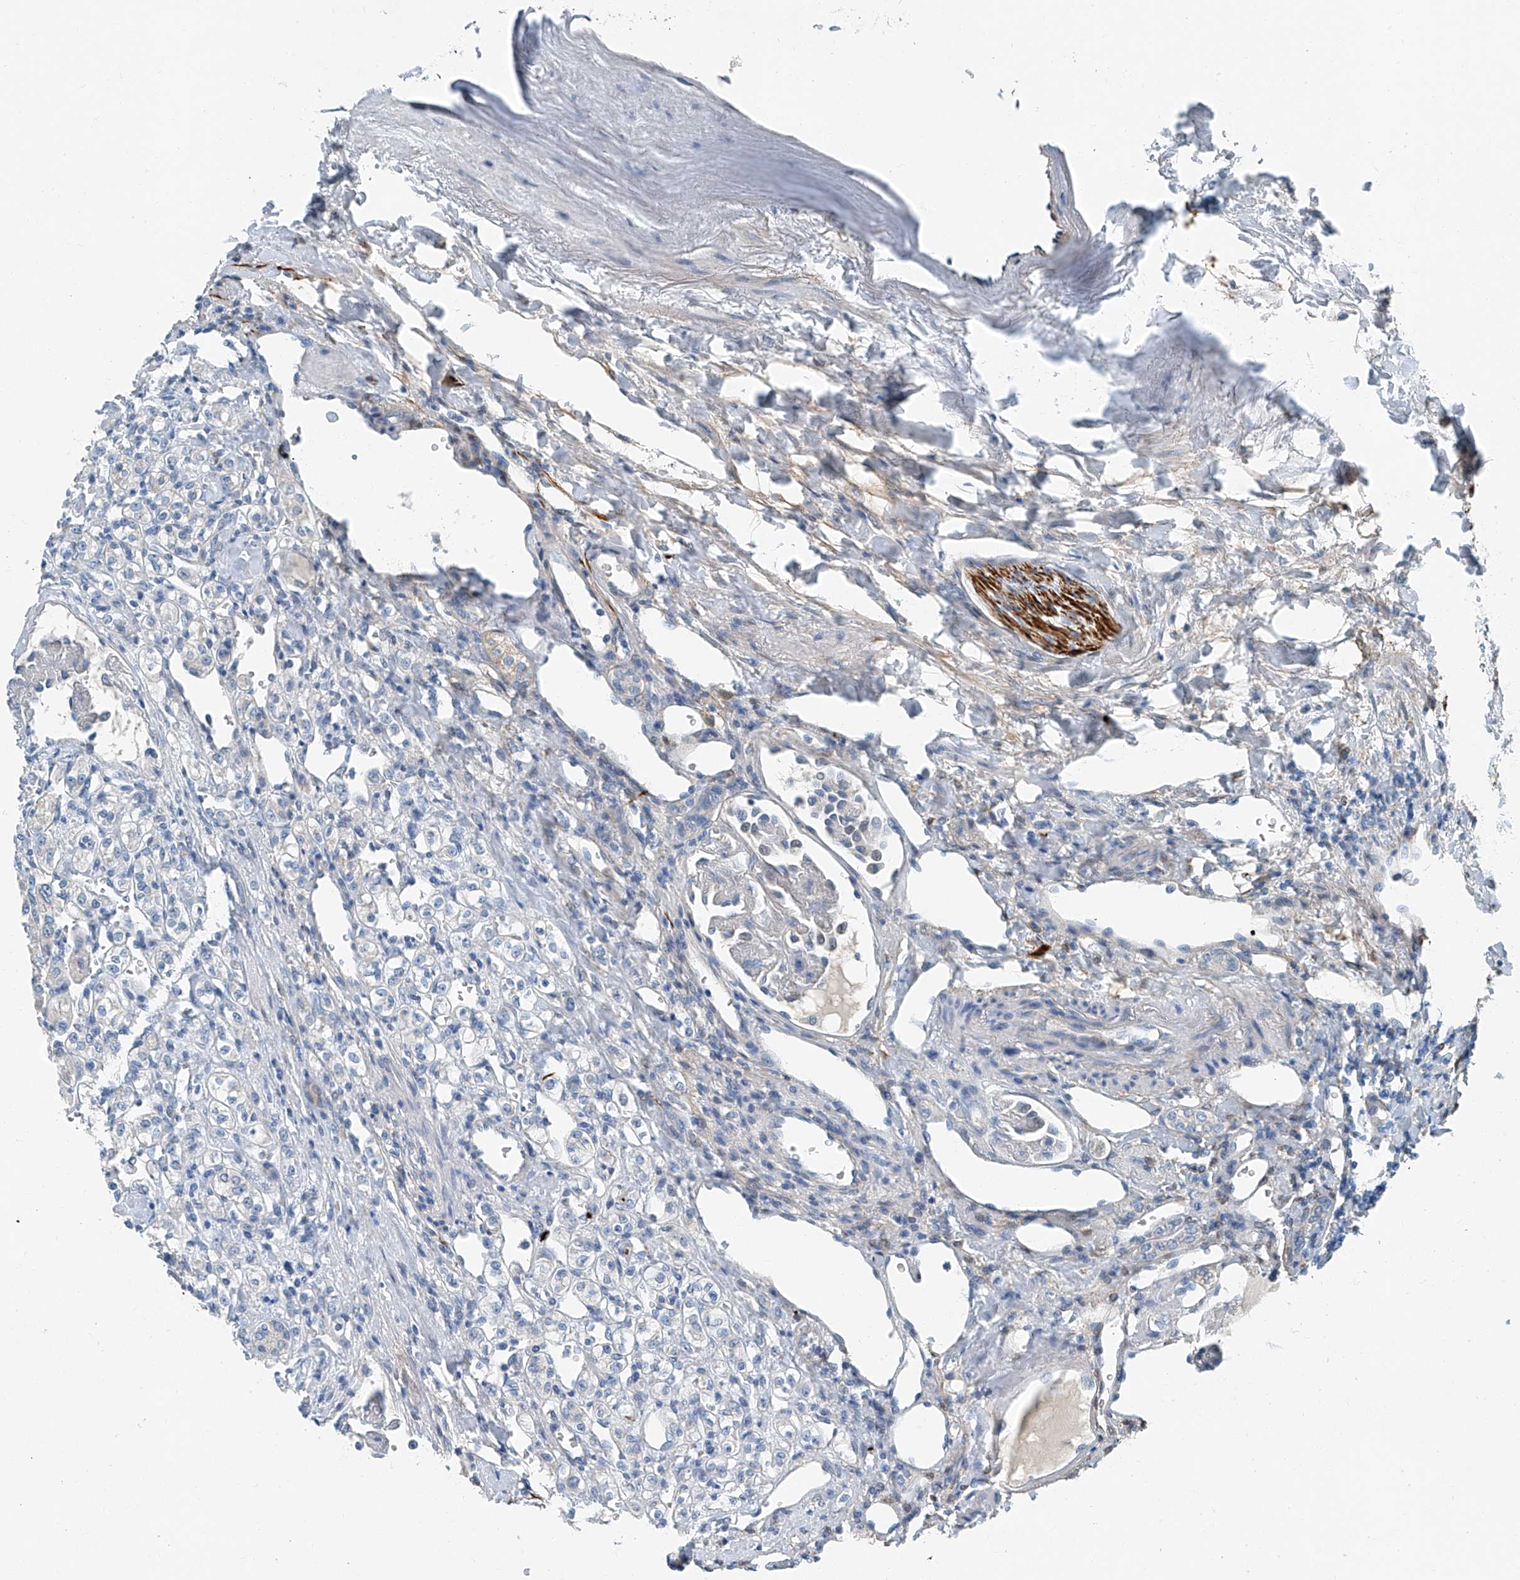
{"staining": {"intensity": "negative", "quantity": "none", "location": "none"}, "tissue": "renal cancer", "cell_type": "Tumor cells", "image_type": "cancer", "snomed": [{"axis": "morphology", "description": "Adenocarcinoma, NOS"}, {"axis": "topography", "description": "Kidney"}], "caption": "Renal adenocarcinoma was stained to show a protein in brown. There is no significant staining in tumor cells. The staining is performed using DAB brown chromogen with nuclei counter-stained in using hematoxylin.", "gene": "MDGA1", "patient": {"sex": "male", "age": 77}}